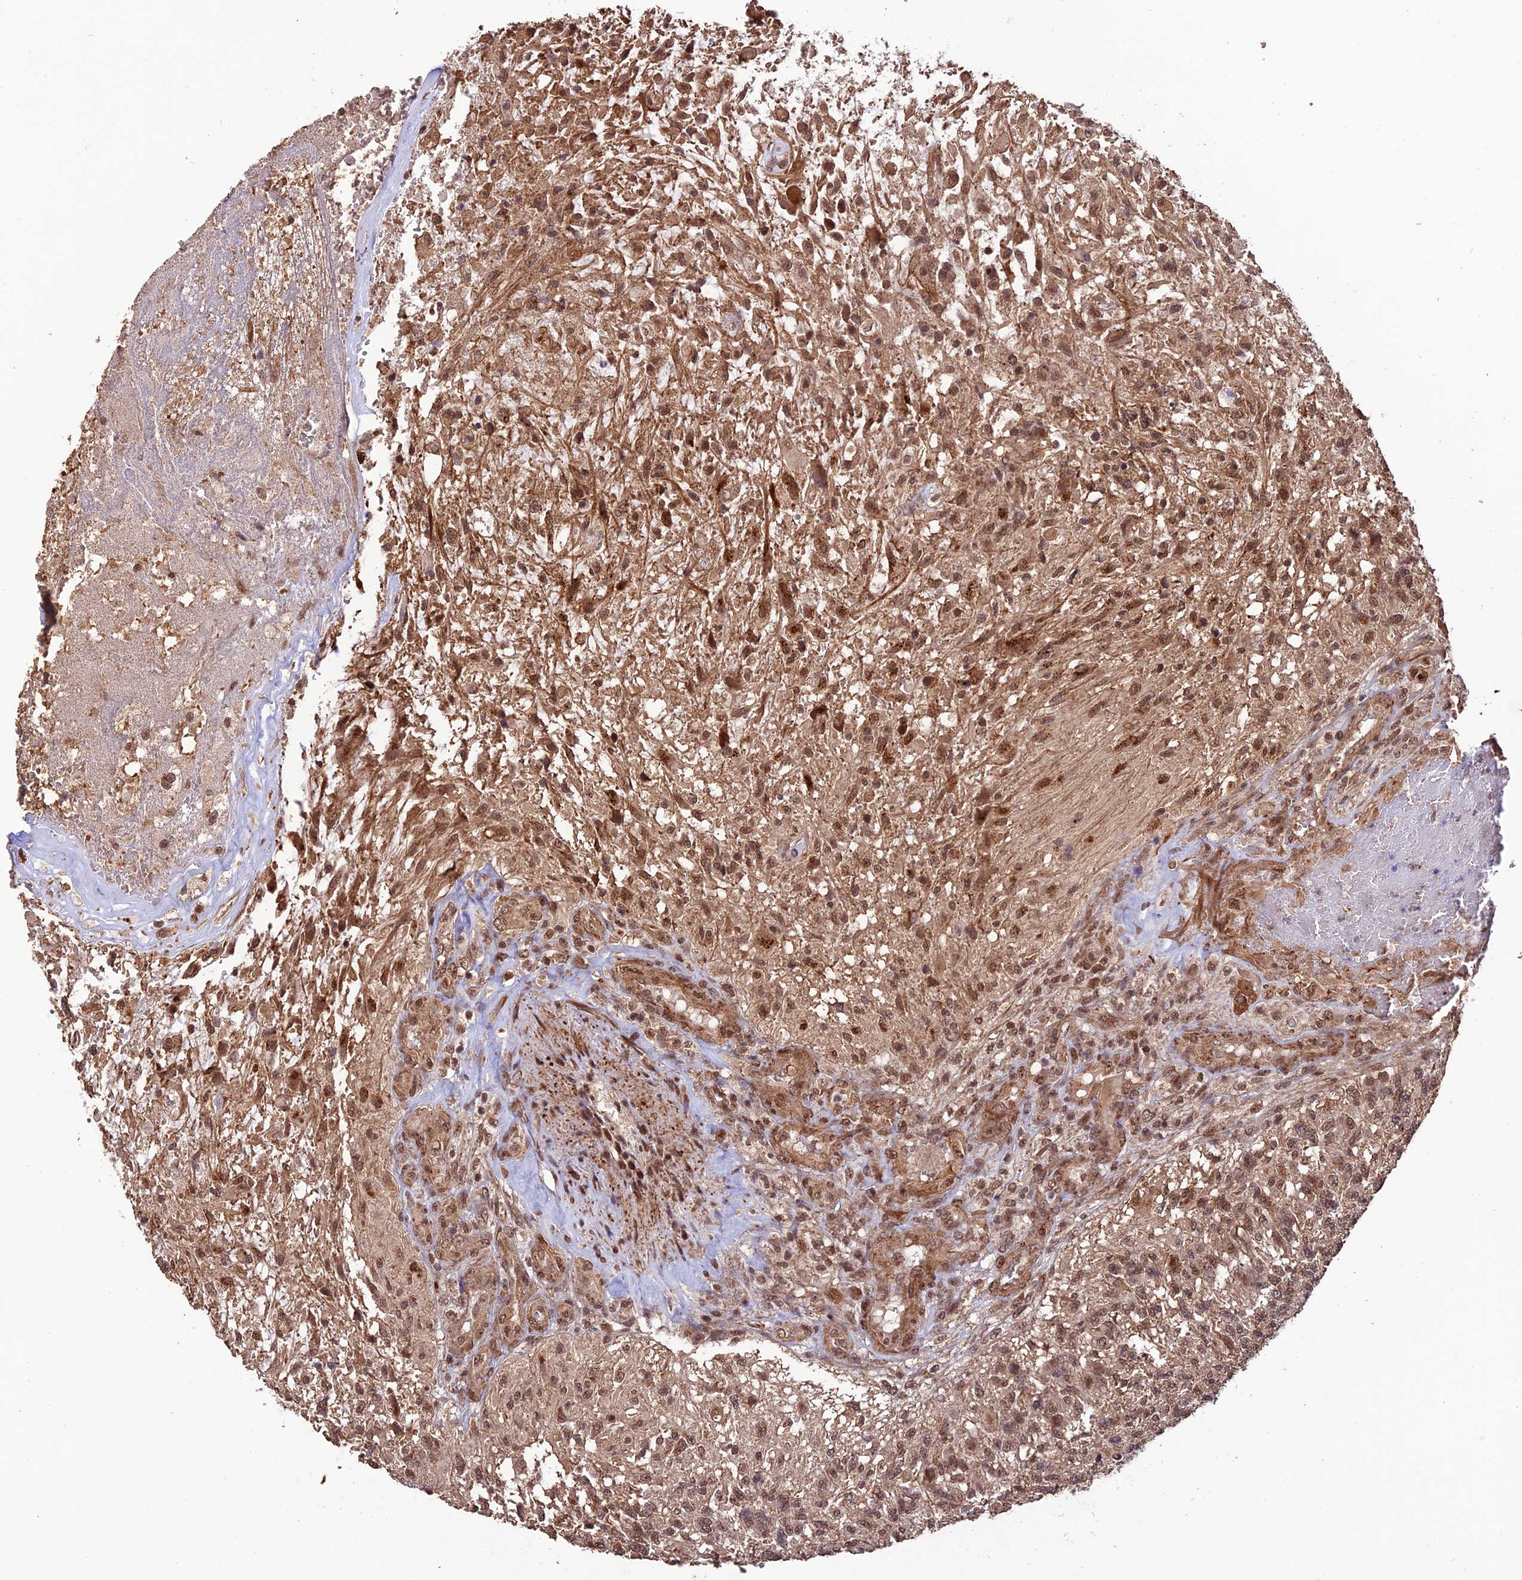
{"staining": {"intensity": "moderate", "quantity": "25%-75%", "location": "nuclear"}, "tissue": "glioma", "cell_type": "Tumor cells", "image_type": "cancer", "snomed": [{"axis": "morphology", "description": "Glioma, malignant, High grade"}, {"axis": "topography", "description": "Brain"}], "caption": "Moderate nuclear positivity for a protein is present in about 25%-75% of tumor cells of malignant glioma (high-grade) using immunohistochemistry.", "gene": "CABIN1", "patient": {"sex": "male", "age": 56}}